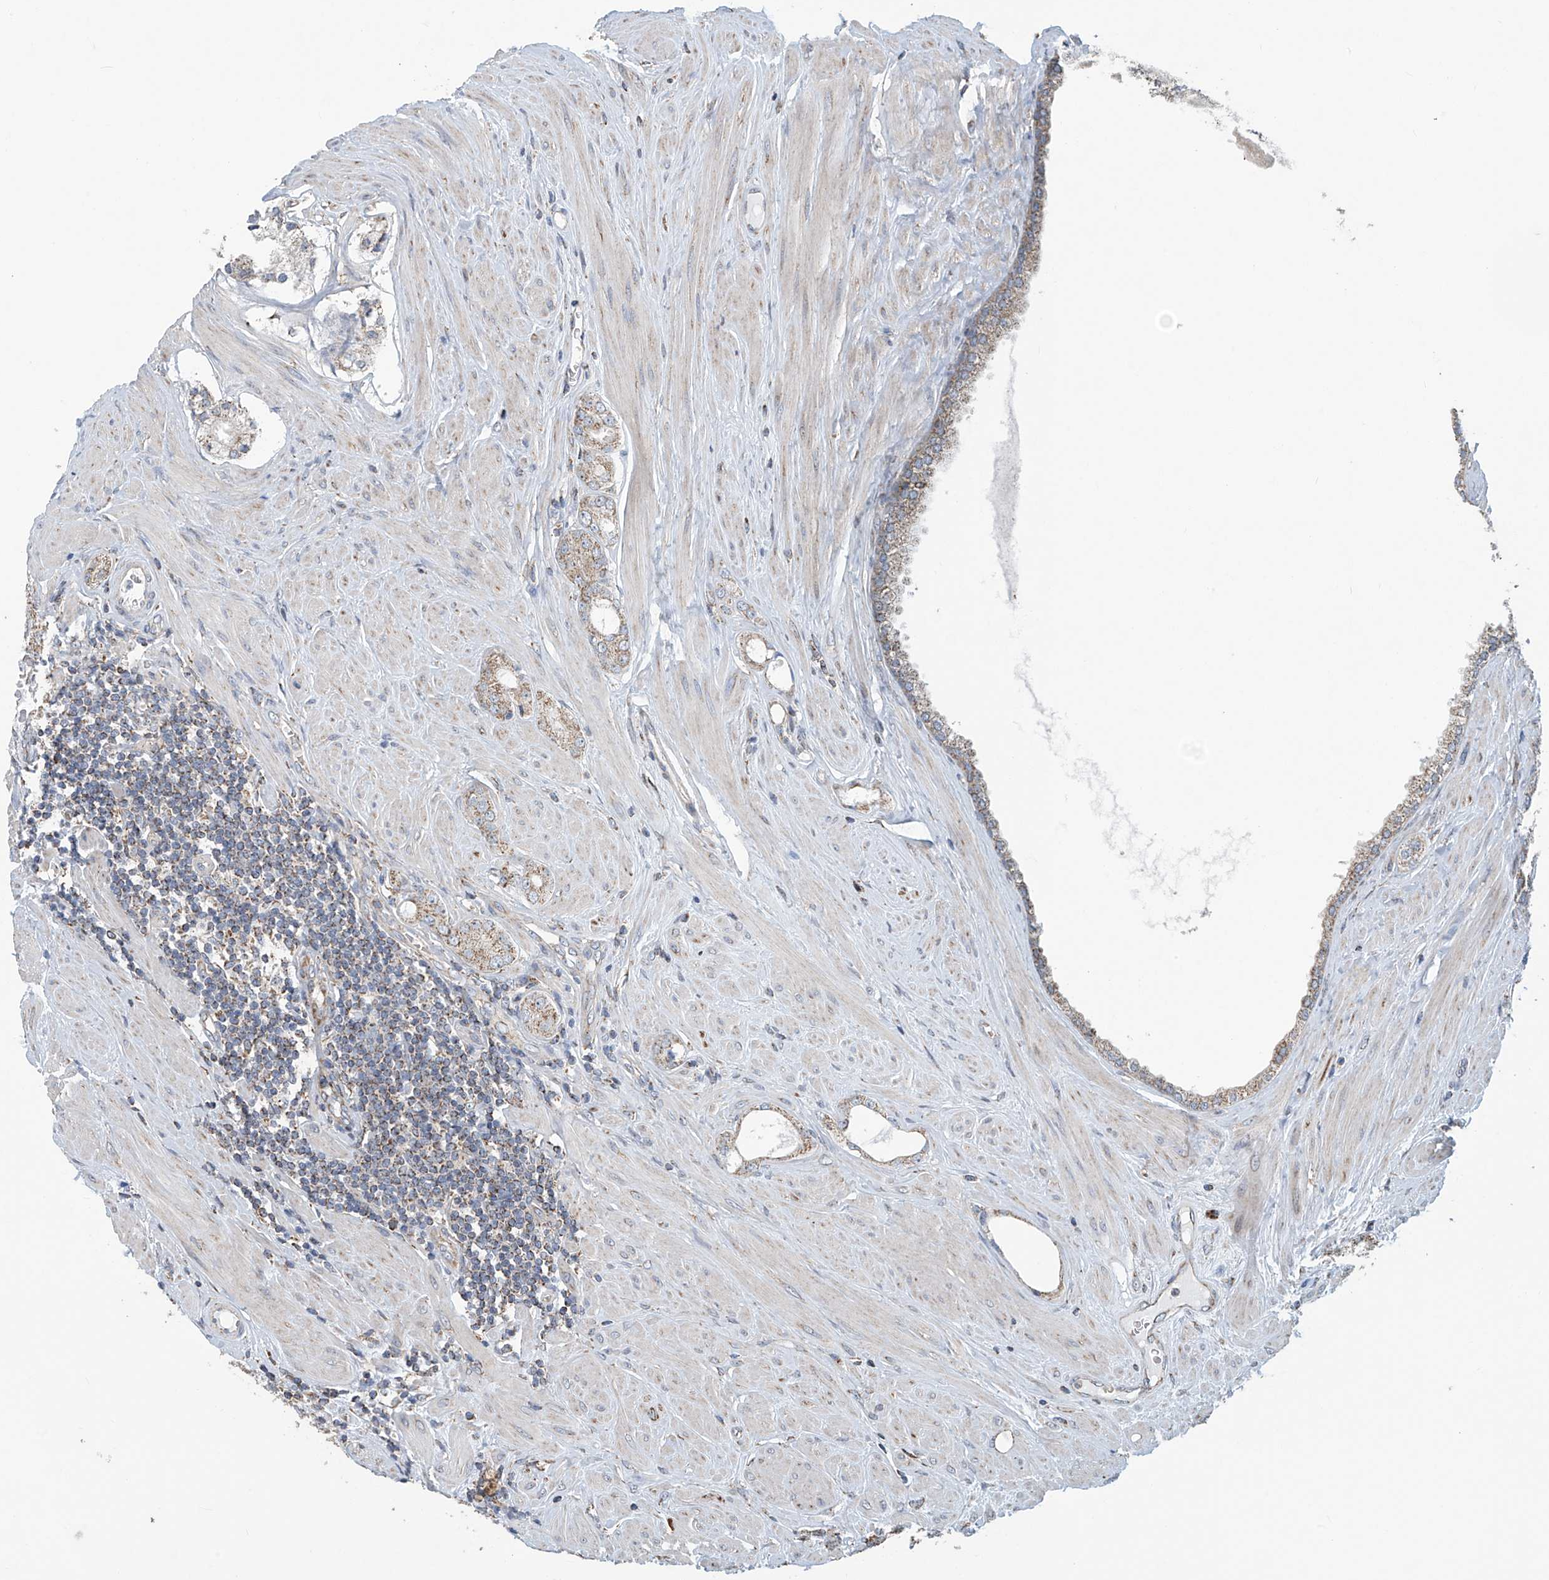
{"staining": {"intensity": "moderate", "quantity": ">75%", "location": "cytoplasmic/membranous"}, "tissue": "prostate cancer", "cell_type": "Tumor cells", "image_type": "cancer", "snomed": [{"axis": "morphology", "description": "Adenocarcinoma, Low grade"}, {"axis": "topography", "description": "Prostate"}], "caption": "Immunohistochemical staining of prostate cancer (low-grade adenocarcinoma) exhibits moderate cytoplasmic/membranous protein staining in about >75% of tumor cells.", "gene": "COMMD1", "patient": {"sex": "male", "age": 62}}